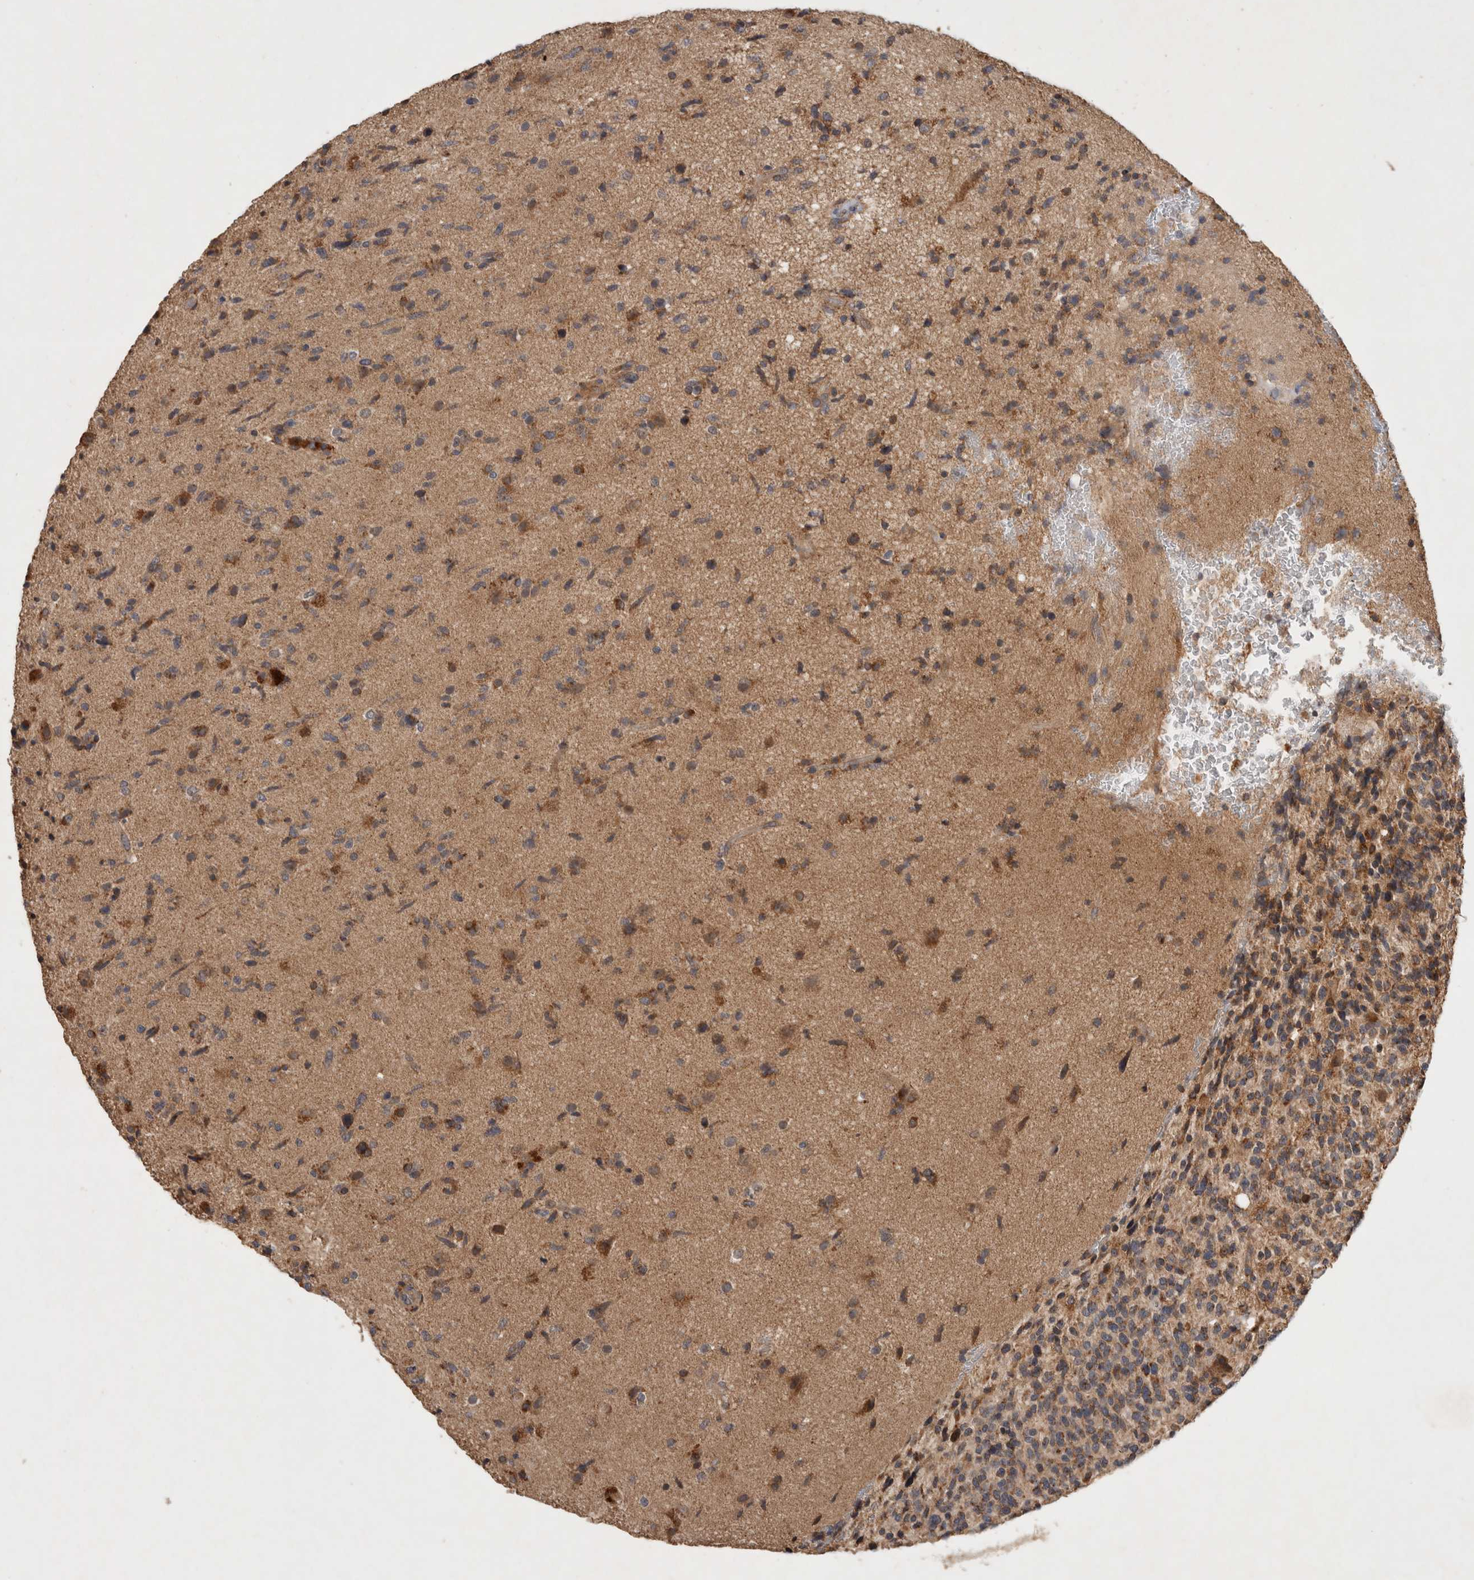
{"staining": {"intensity": "moderate", "quantity": "25%-75%", "location": "cytoplasmic/membranous"}, "tissue": "glioma", "cell_type": "Tumor cells", "image_type": "cancer", "snomed": [{"axis": "morphology", "description": "Glioma, malignant, High grade"}, {"axis": "topography", "description": "Brain"}], "caption": "Immunohistochemistry of glioma displays medium levels of moderate cytoplasmic/membranous positivity in about 25%-75% of tumor cells. The staining was performed using DAB (3,3'-diaminobenzidine) to visualize the protein expression in brown, while the nuclei were stained in blue with hematoxylin (Magnification: 20x).", "gene": "SERAC1", "patient": {"sex": "male", "age": 72}}